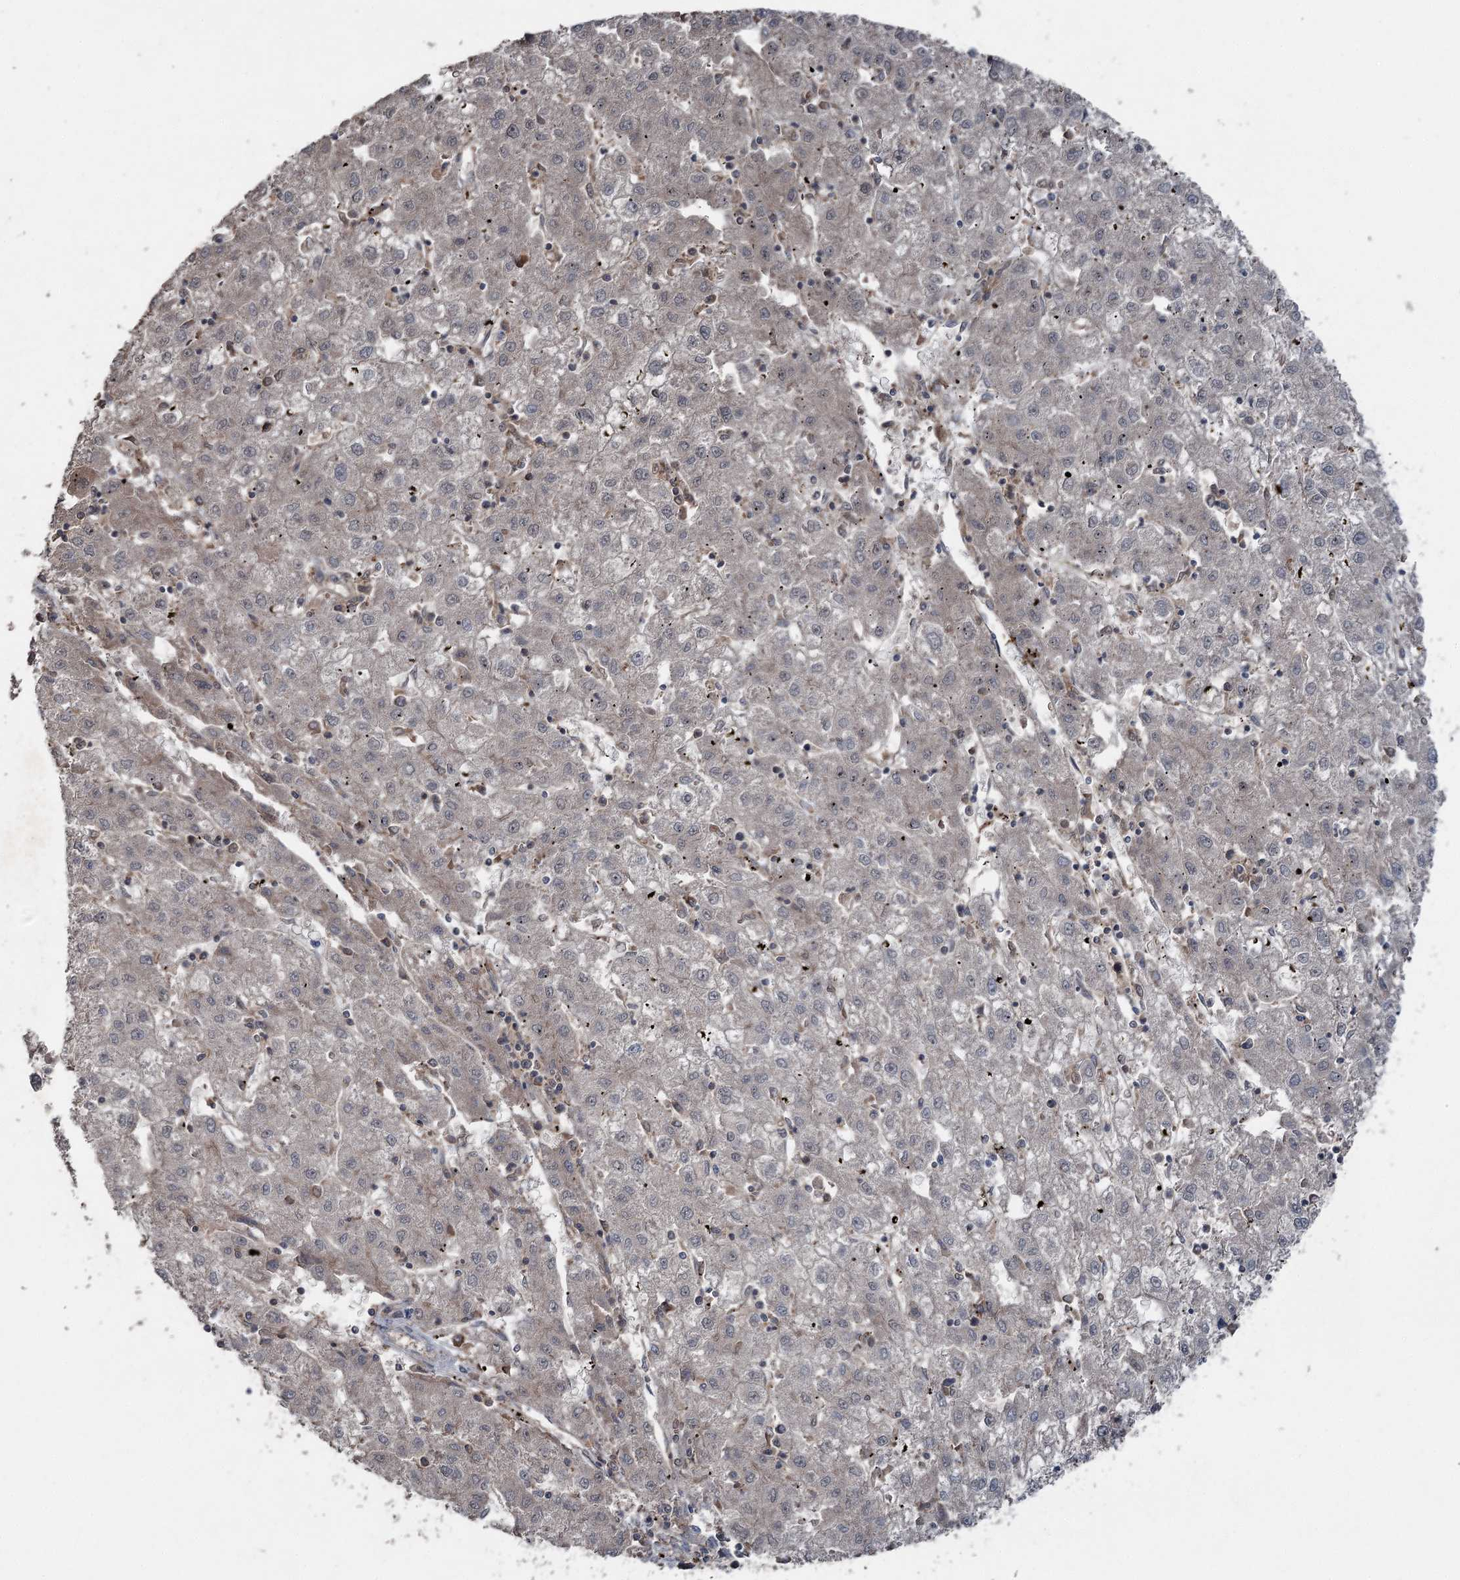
{"staining": {"intensity": "weak", "quantity": "<25%", "location": "cytoplasmic/membranous"}, "tissue": "liver cancer", "cell_type": "Tumor cells", "image_type": "cancer", "snomed": [{"axis": "morphology", "description": "Carcinoma, Hepatocellular, NOS"}, {"axis": "topography", "description": "Liver"}], "caption": "A high-resolution micrograph shows IHC staining of liver hepatocellular carcinoma, which shows no significant positivity in tumor cells.", "gene": "MAPK8IP2", "patient": {"sex": "male", "age": 72}}